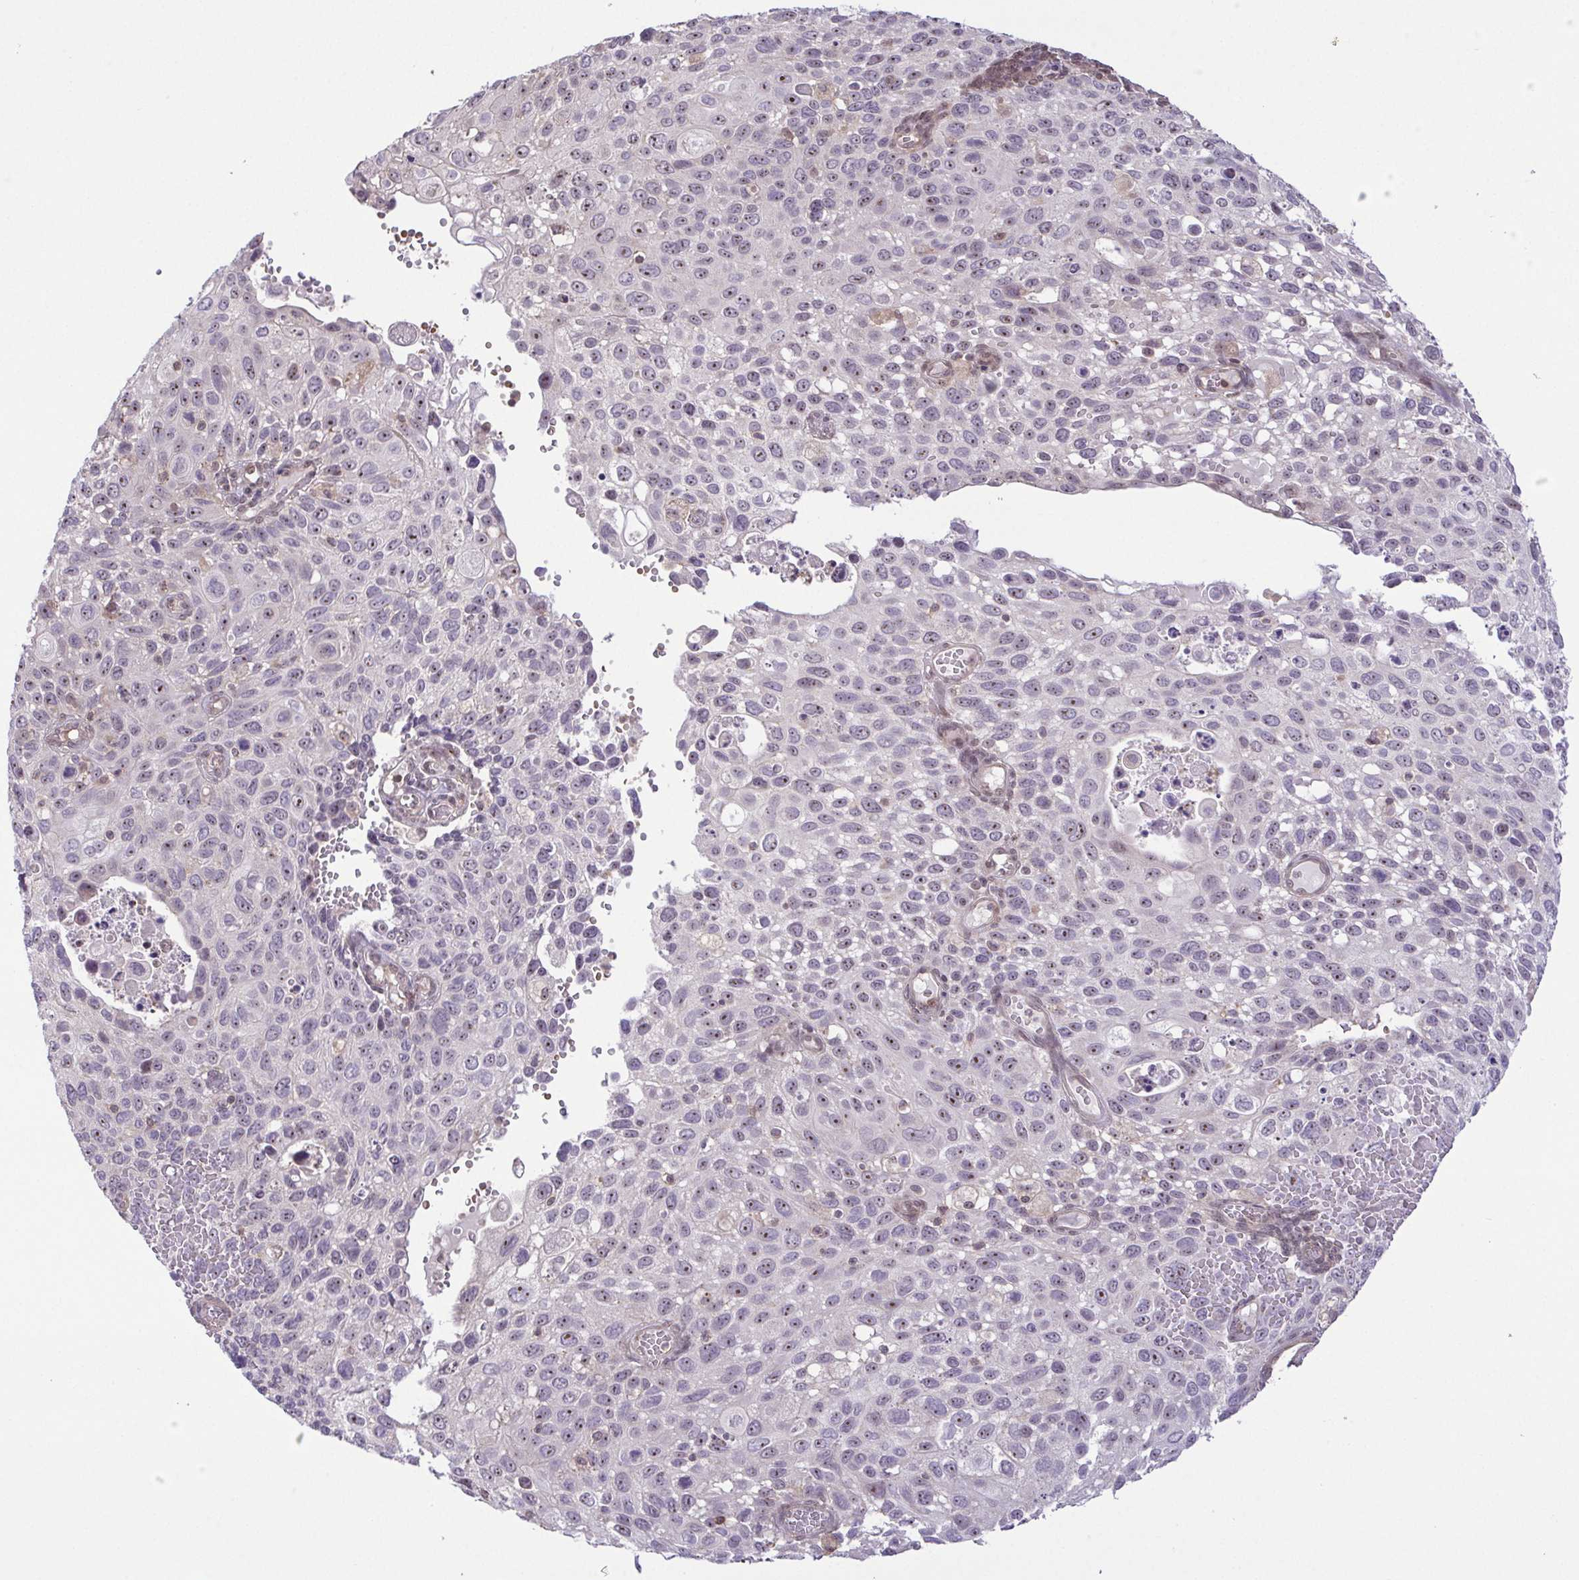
{"staining": {"intensity": "weak", "quantity": "25%-75%", "location": "nuclear"}, "tissue": "cervical cancer", "cell_type": "Tumor cells", "image_type": "cancer", "snomed": [{"axis": "morphology", "description": "Squamous cell carcinoma, NOS"}, {"axis": "topography", "description": "Cervix"}], "caption": "Brown immunohistochemical staining in human cervical cancer (squamous cell carcinoma) exhibits weak nuclear positivity in about 25%-75% of tumor cells.", "gene": "RSL24D1", "patient": {"sex": "female", "age": 70}}